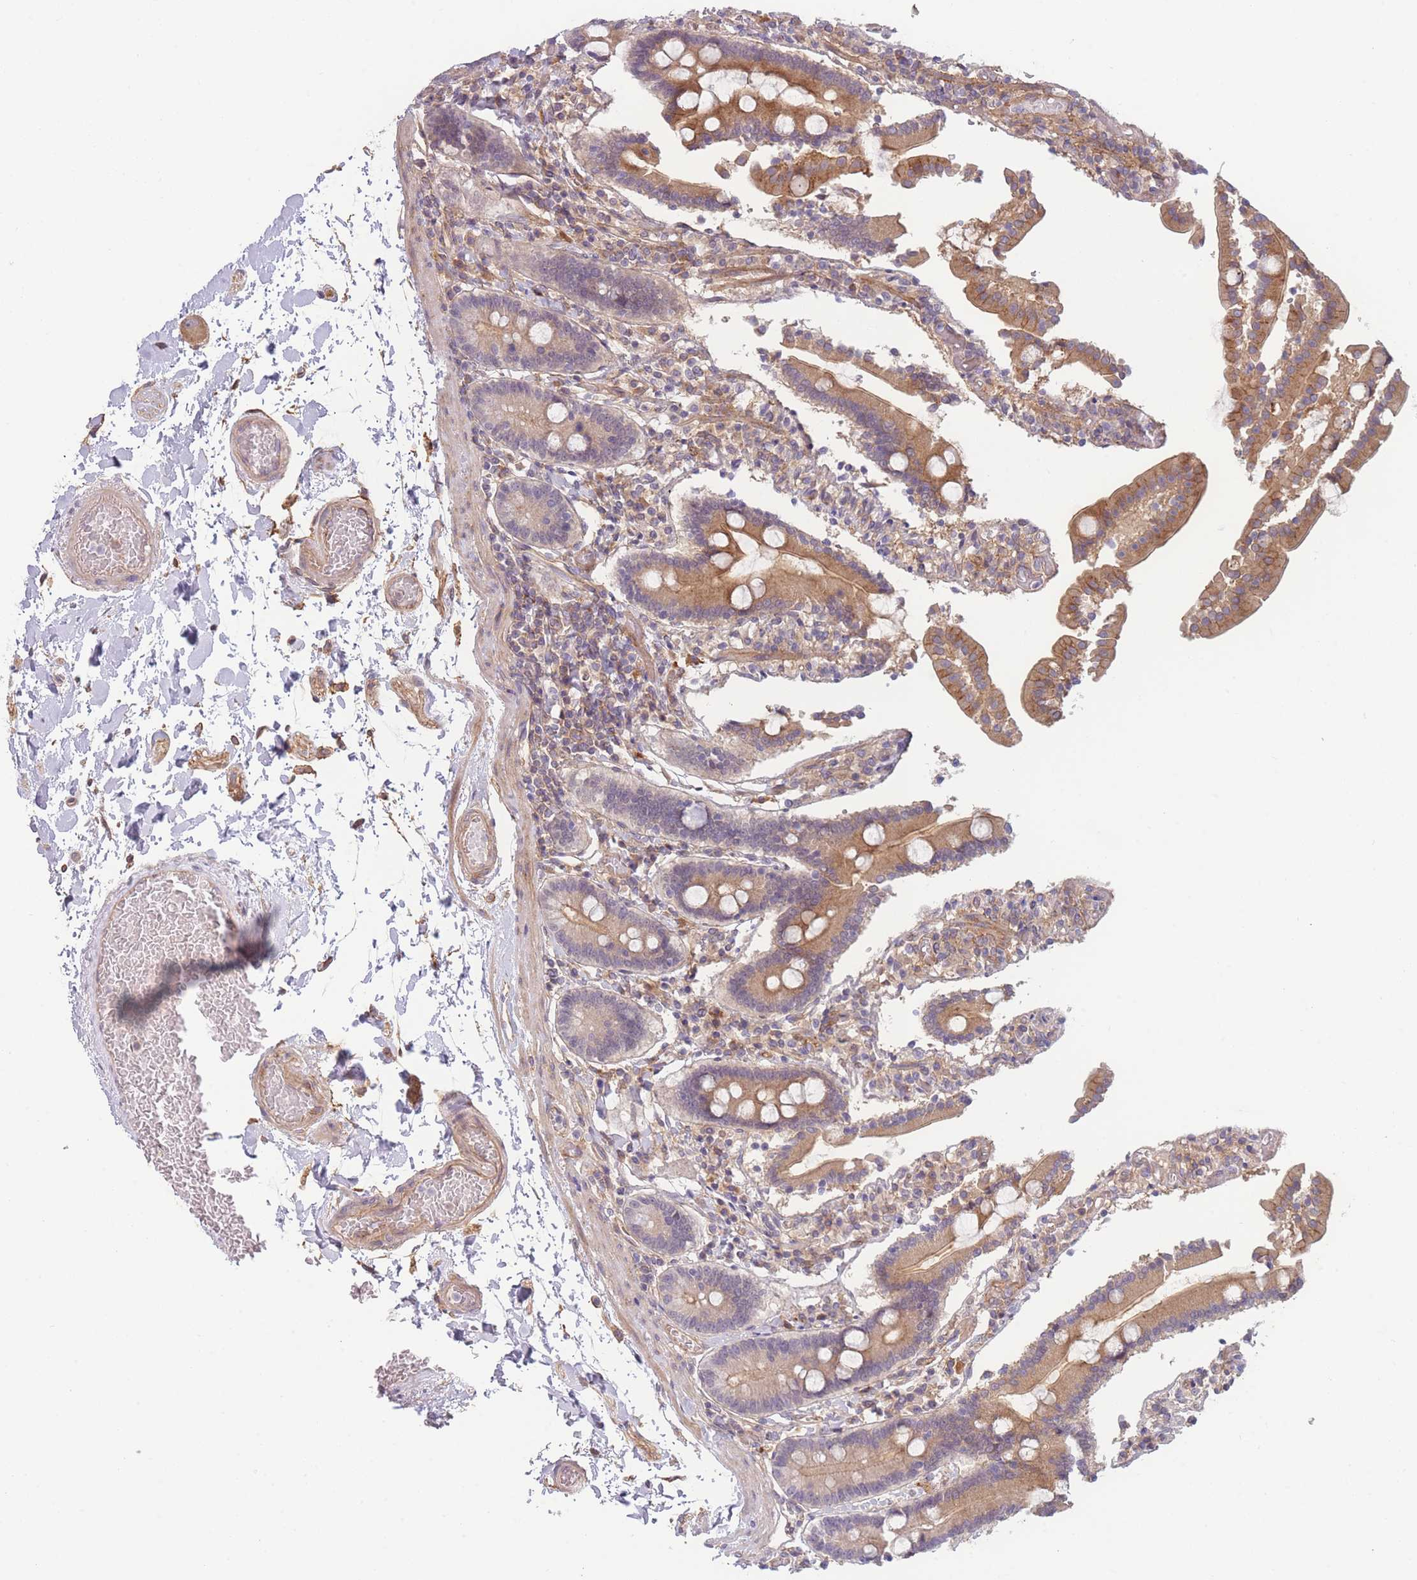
{"staining": {"intensity": "moderate", "quantity": ">75%", "location": "cytoplasmic/membranous"}, "tissue": "duodenum", "cell_type": "Glandular cells", "image_type": "normal", "snomed": [{"axis": "morphology", "description": "Normal tissue, NOS"}, {"axis": "topography", "description": "Duodenum"}], "caption": "A brown stain shows moderate cytoplasmic/membranous staining of a protein in glandular cells of benign duodenum.", "gene": "WDR93", "patient": {"sex": "male", "age": 55}}